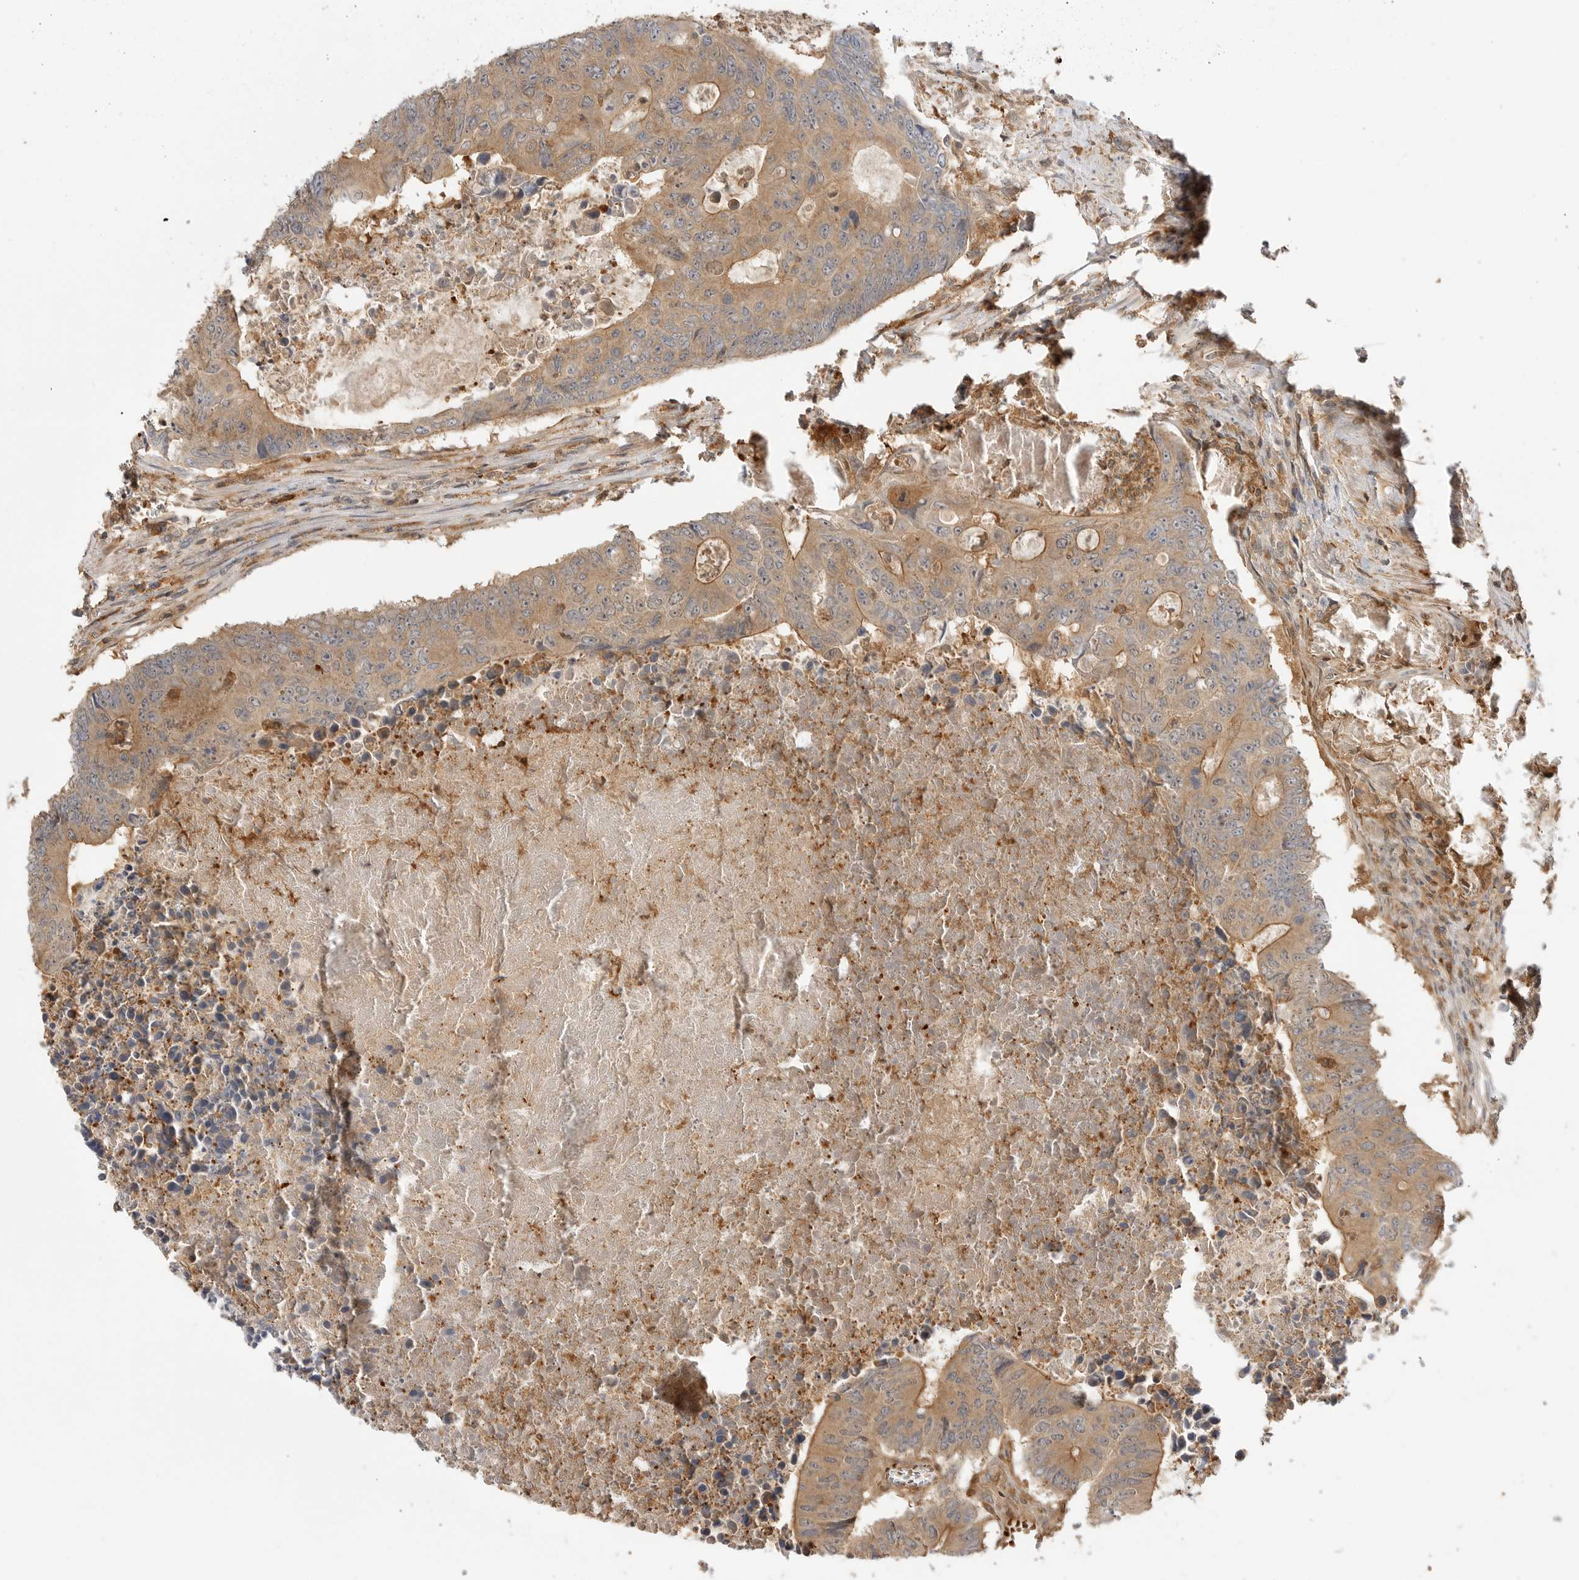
{"staining": {"intensity": "moderate", "quantity": ">75%", "location": "cytoplasmic/membranous"}, "tissue": "colorectal cancer", "cell_type": "Tumor cells", "image_type": "cancer", "snomed": [{"axis": "morphology", "description": "Adenocarcinoma, NOS"}, {"axis": "topography", "description": "Colon"}], "caption": "Approximately >75% of tumor cells in colorectal adenocarcinoma demonstrate moderate cytoplasmic/membranous protein expression as visualized by brown immunohistochemical staining.", "gene": "CLDN12", "patient": {"sex": "male", "age": 87}}